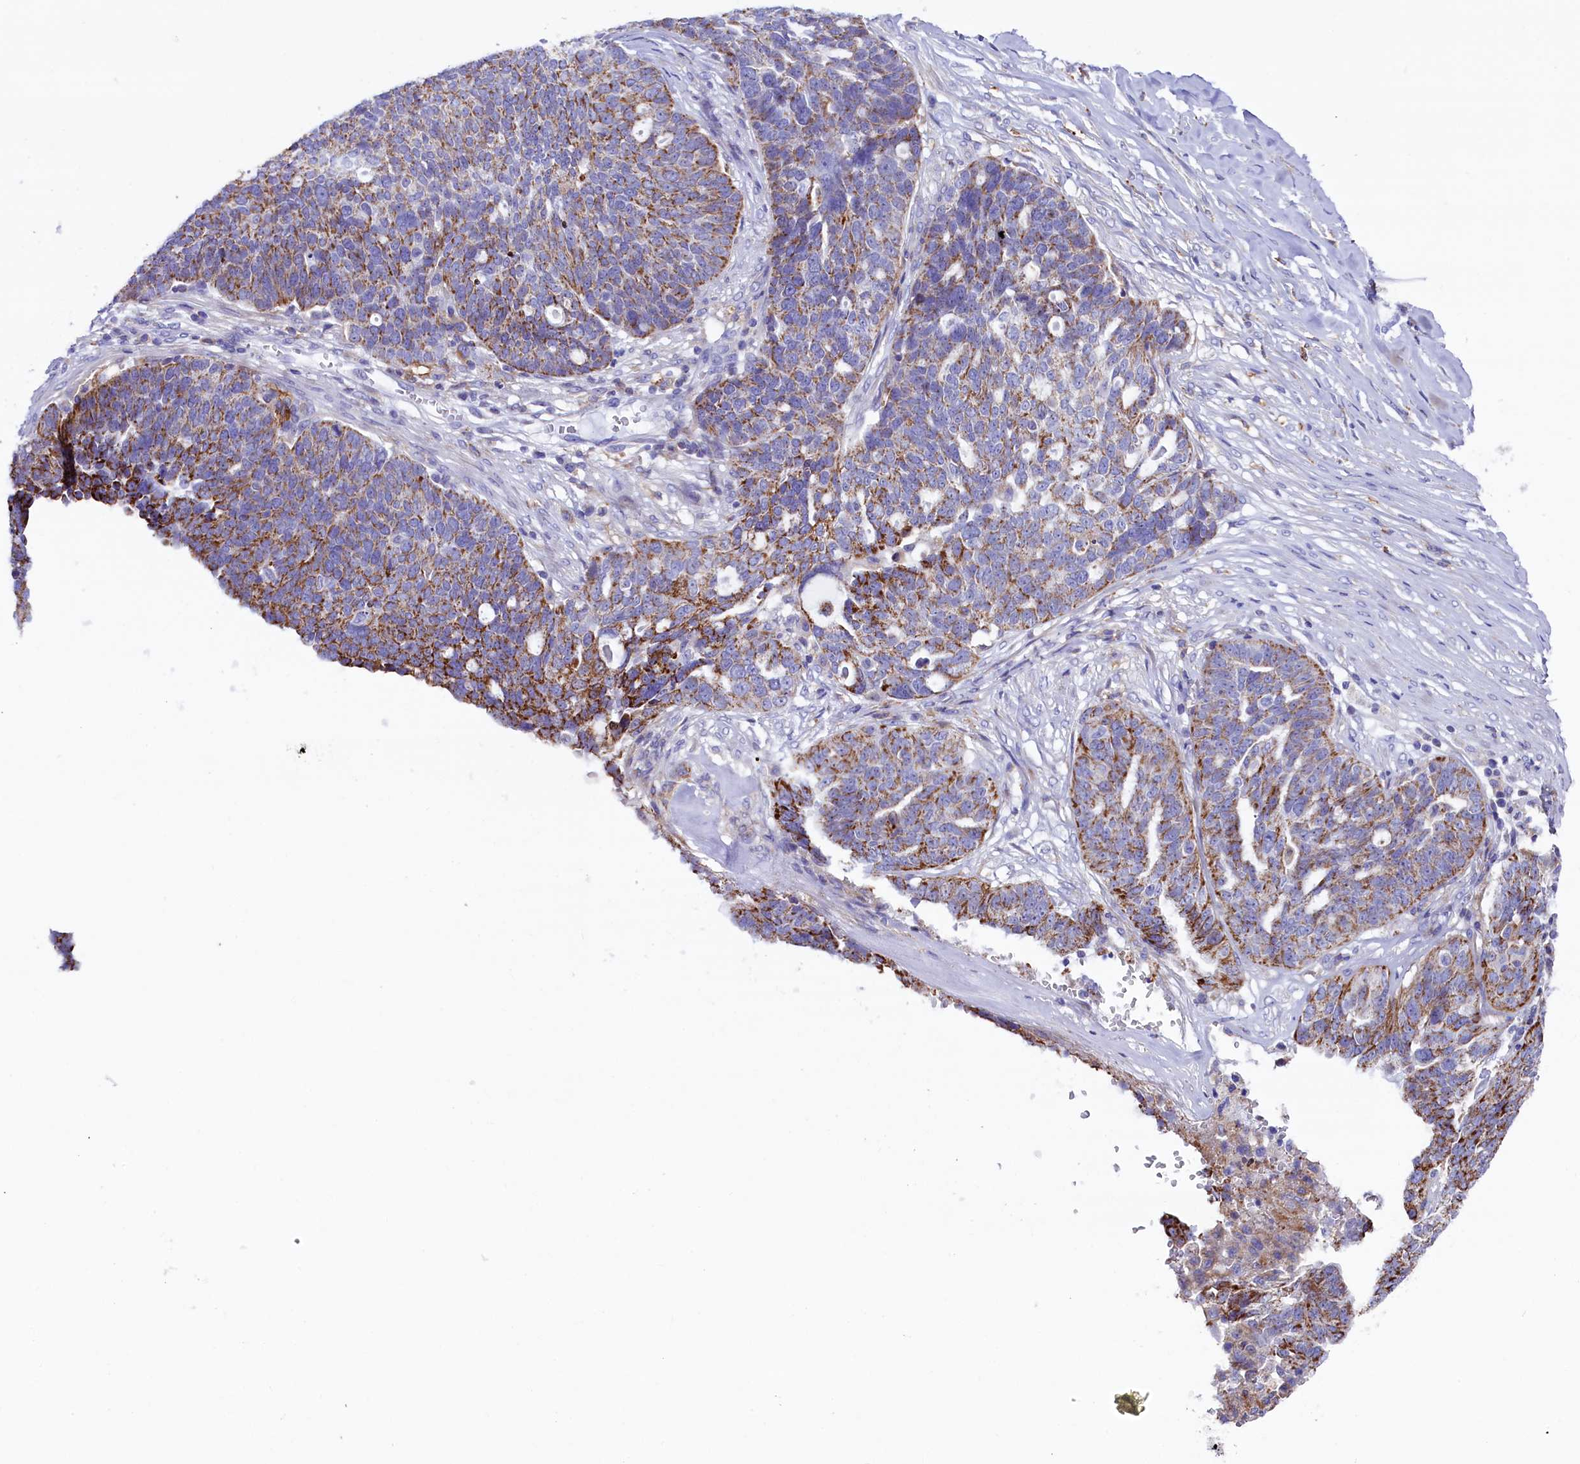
{"staining": {"intensity": "moderate", "quantity": "25%-75%", "location": "cytoplasmic/membranous"}, "tissue": "ovarian cancer", "cell_type": "Tumor cells", "image_type": "cancer", "snomed": [{"axis": "morphology", "description": "Cystadenocarcinoma, serous, NOS"}, {"axis": "topography", "description": "Ovary"}], "caption": "Protein staining of ovarian serous cystadenocarcinoma tissue shows moderate cytoplasmic/membranous positivity in approximately 25%-75% of tumor cells.", "gene": "IL20RA", "patient": {"sex": "female", "age": 59}}